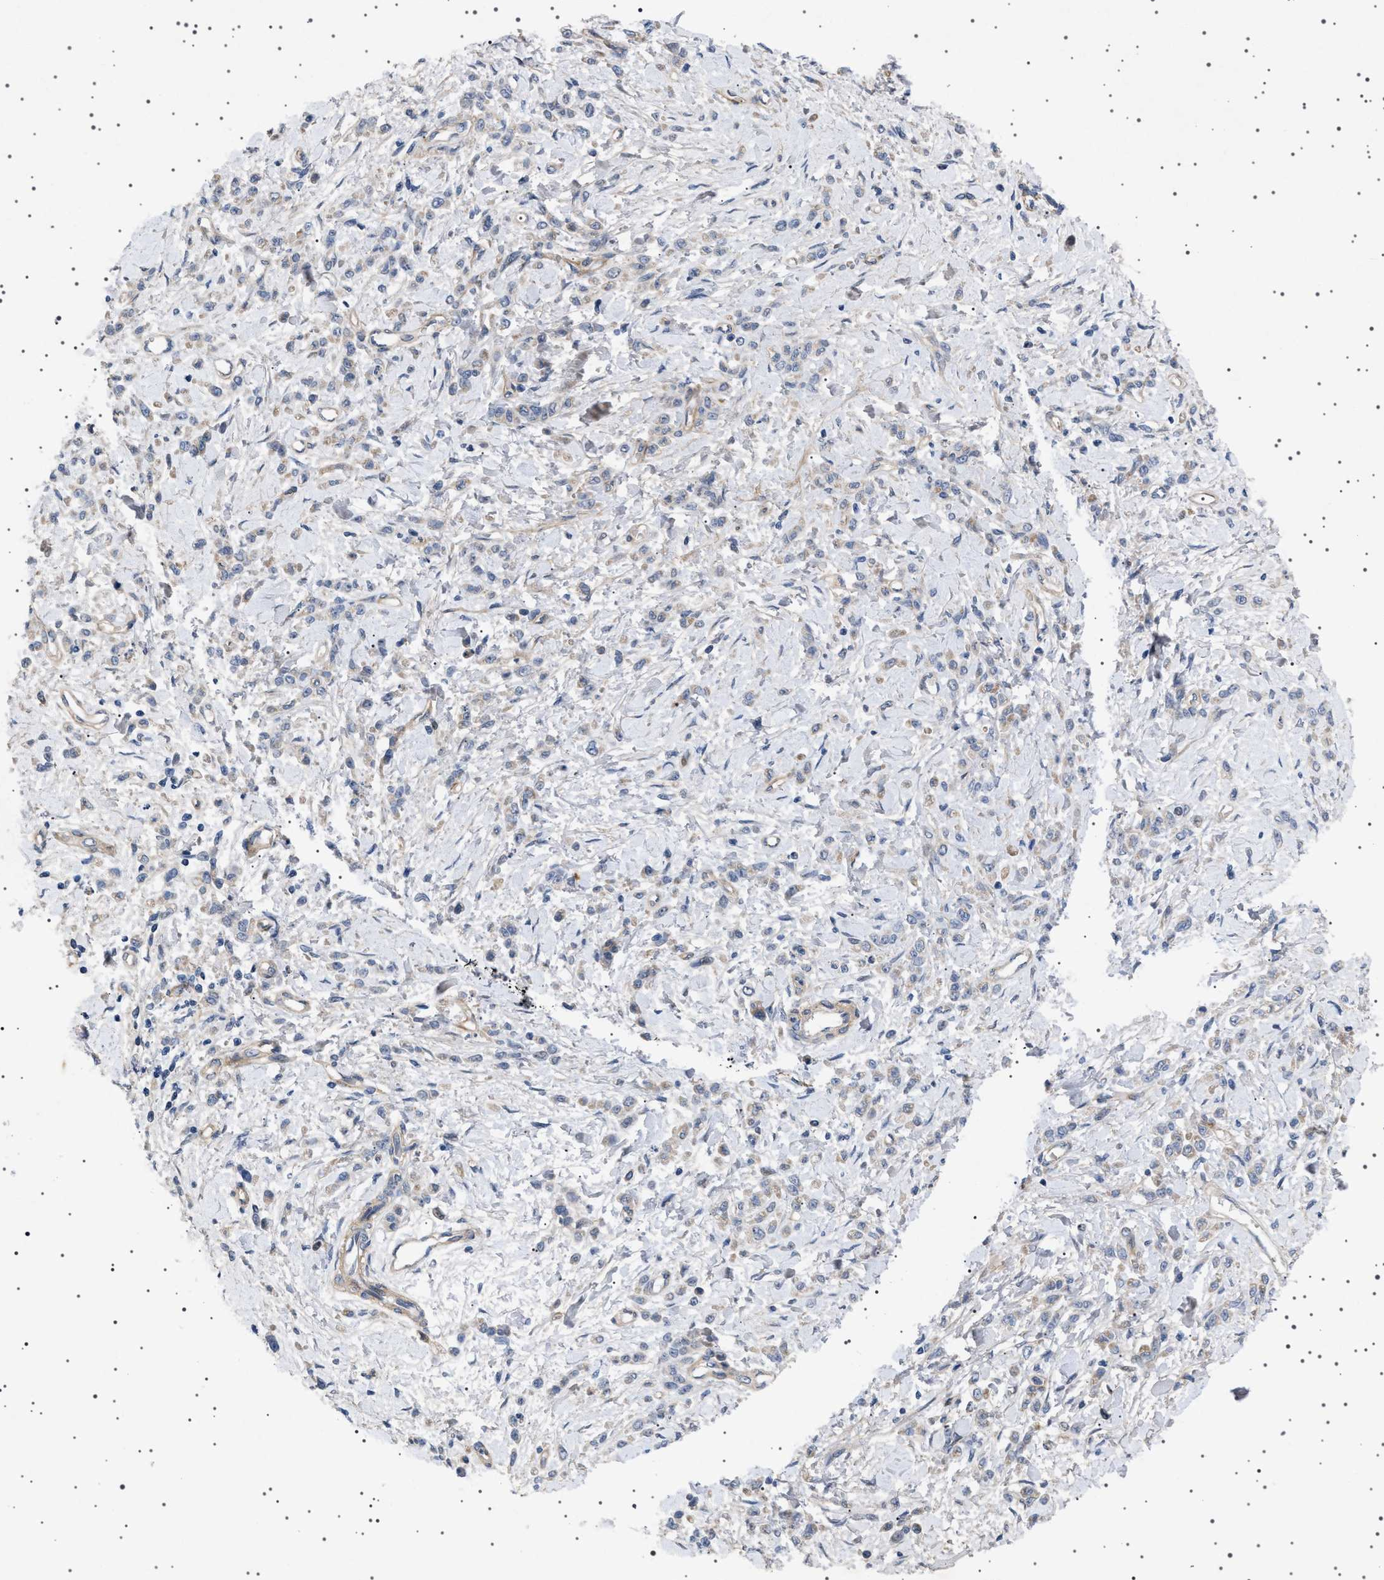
{"staining": {"intensity": "weak", "quantity": "<25%", "location": "cytoplasmic/membranous"}, "tissue": "stomach cancer", "cell_type": "Tumor cells", "image_type": "cancer", "snomed": [{"axis": "morphology", "description": "Normal tissue, NOS"}, {"axis": "morphology", "description": "Adenocarcinoma, NOS"}, {"axis": "topography", "description": "Stomach"}], "caption": "The IHC photomicrograph has no significant positivity in tumor cells of stomach cancer (adenocarcinoma) tissue.", "gene": "HTR1A", "patient": {"sex": "male", "age": 82}}